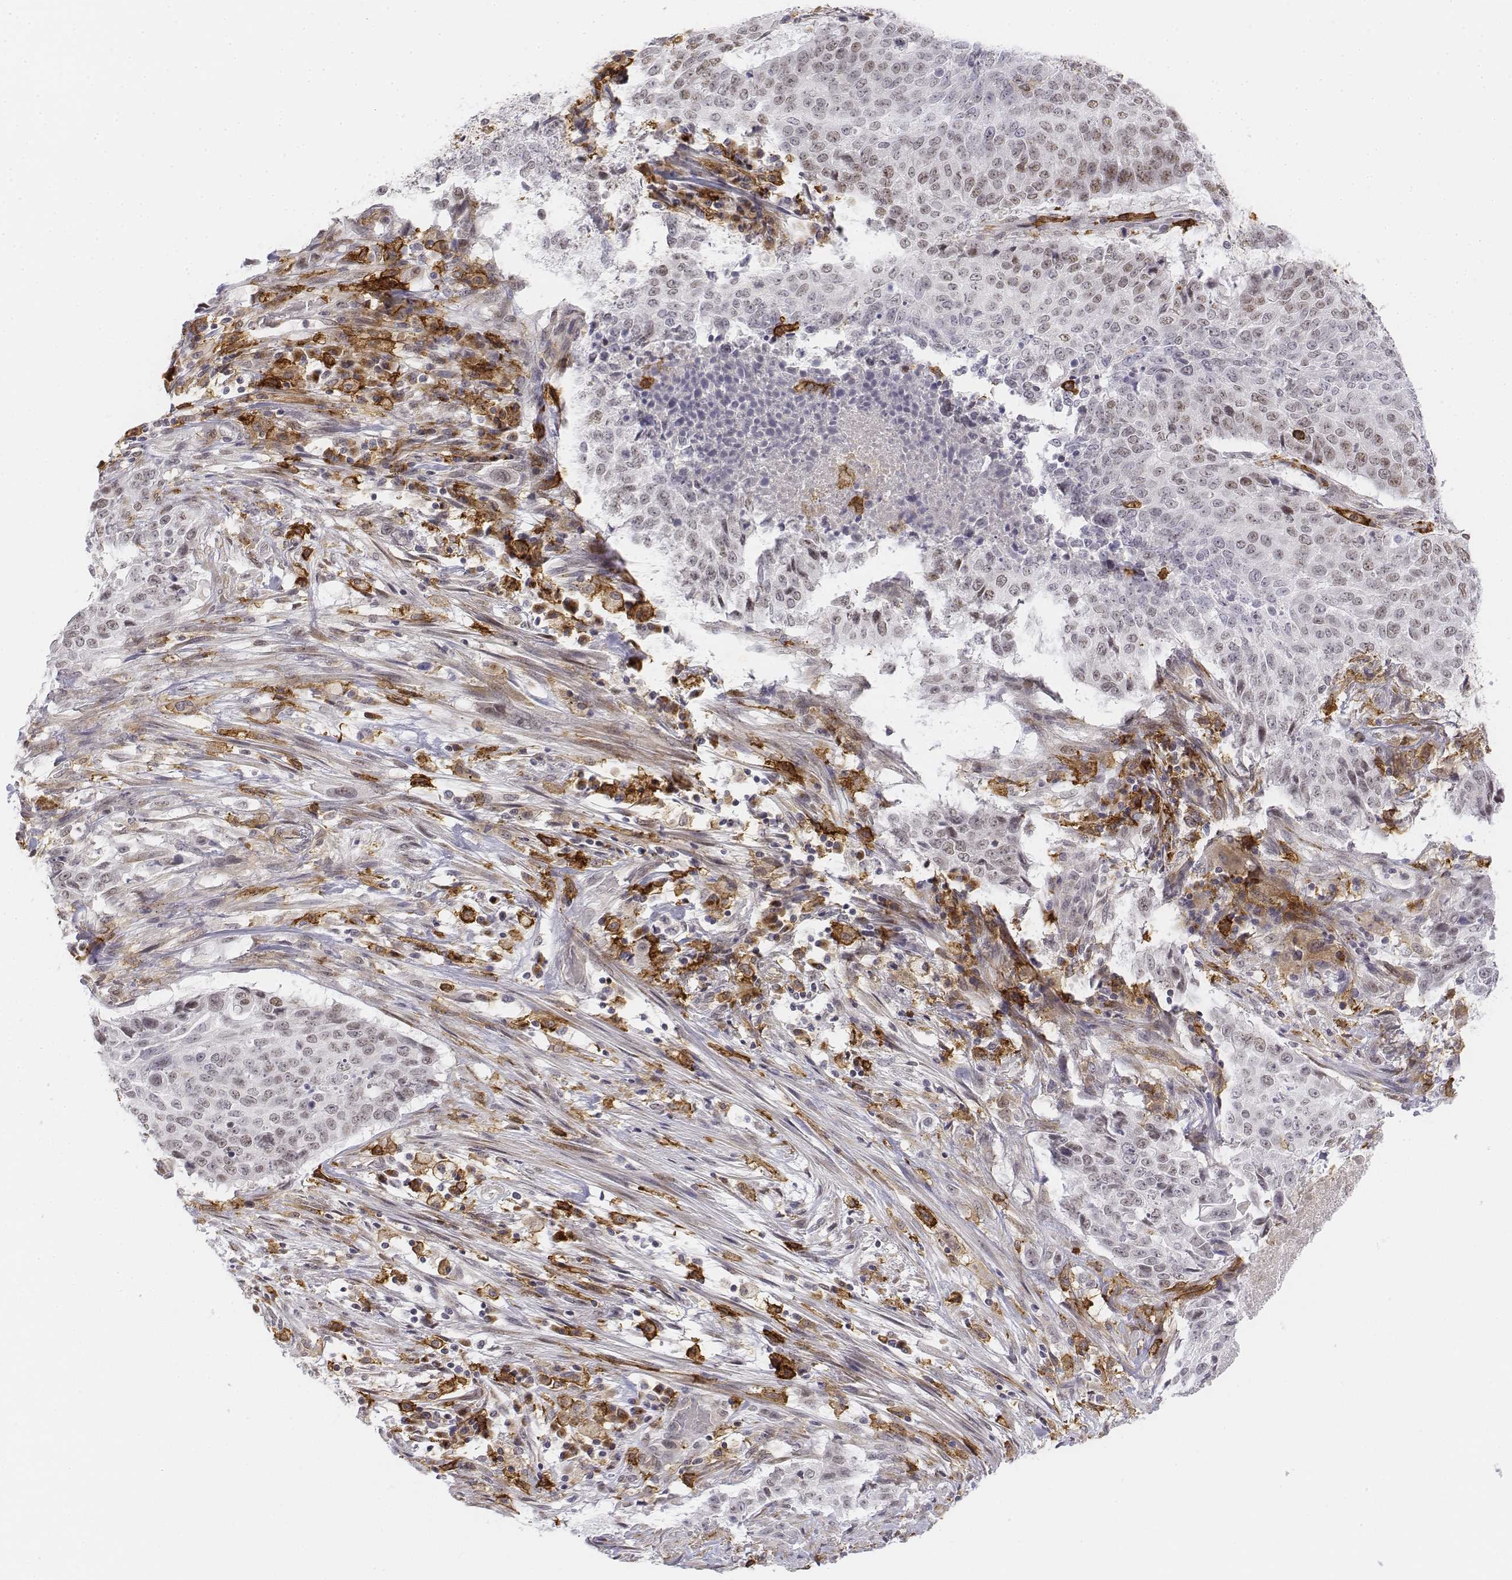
{"staining": {"intensity": "negative", "quantity": "none", "location": "none"}, "tissue": "lung cancer", "cell_type": "Tumor cells", "image_type": "cancer", "snomed": [{"axis": "morphology", "description": "Normal tissue, NOS"}, {"axis": "morphology", "description": "Squamous cell carcinoma, NOS"}, {"axis": "topography", "description": "Bronchus"}, {"axis": "topography", "description": "Lung"}], "caption": "Tumor cells show no significant positivity in lung cancer (squamous cell carcinoma). (DAB immunohistochemistry visualized using brightfield microscopy, high magnification).", "gene": "CD14", "patient": {"sex": "male", "age": 64}}